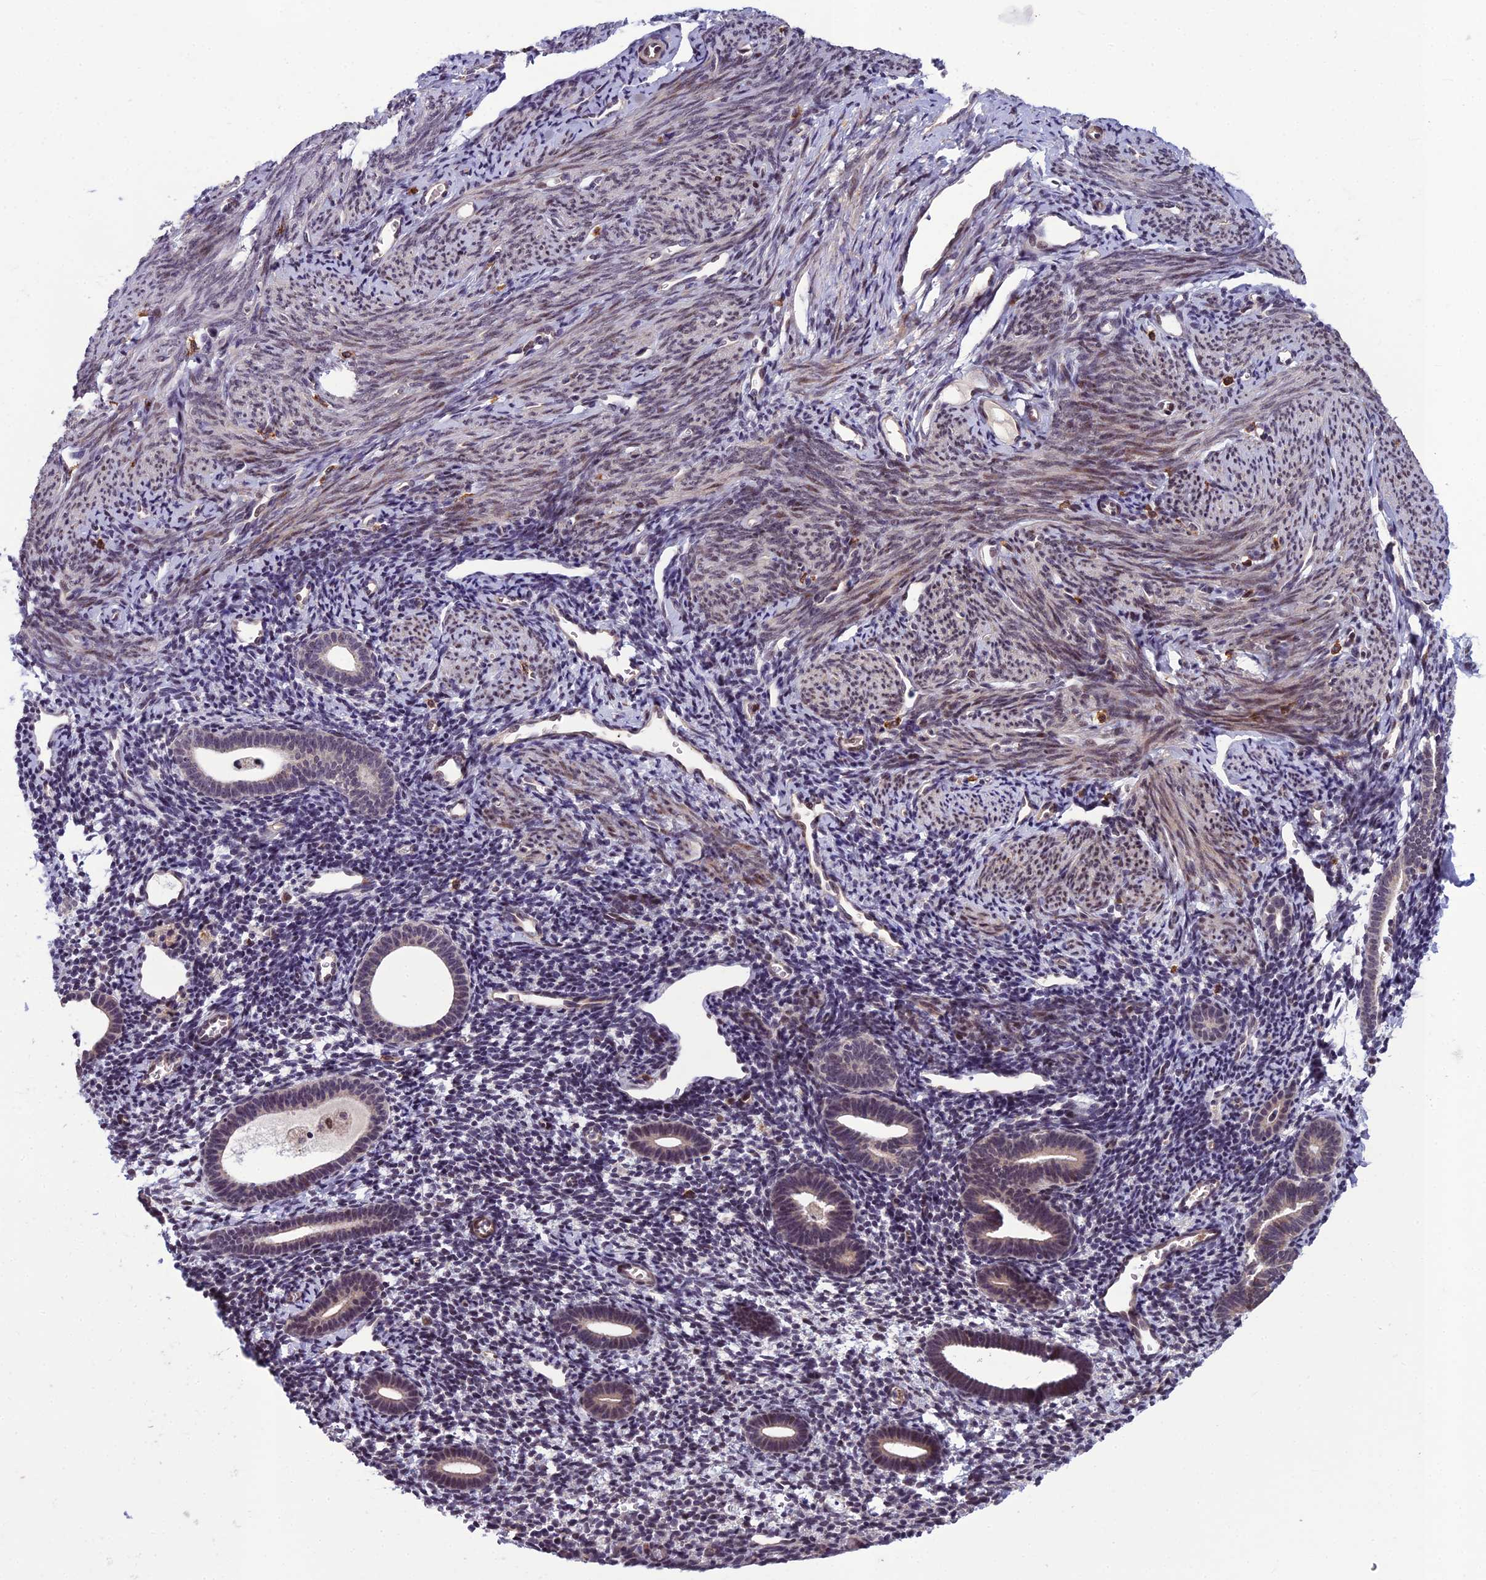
{"staining": {"intensity": "weak", "quantity": "<25%", "location": "nuclear"}, "tissue": "endometrium", "cell_type": "Cells in endometrial stroma", "image_type": "normal", "snomed": [{"axis": "morphology", "description": "Normal tissue, NOS"}, {"axis": "topography", "description": "Endometrium"}], "caption": "Endometrium stained for a protein using IHC displays no expression cells in endometrial stroma.", "gene": "FBRS", "patient": {"sex": "female", "age": 56}}